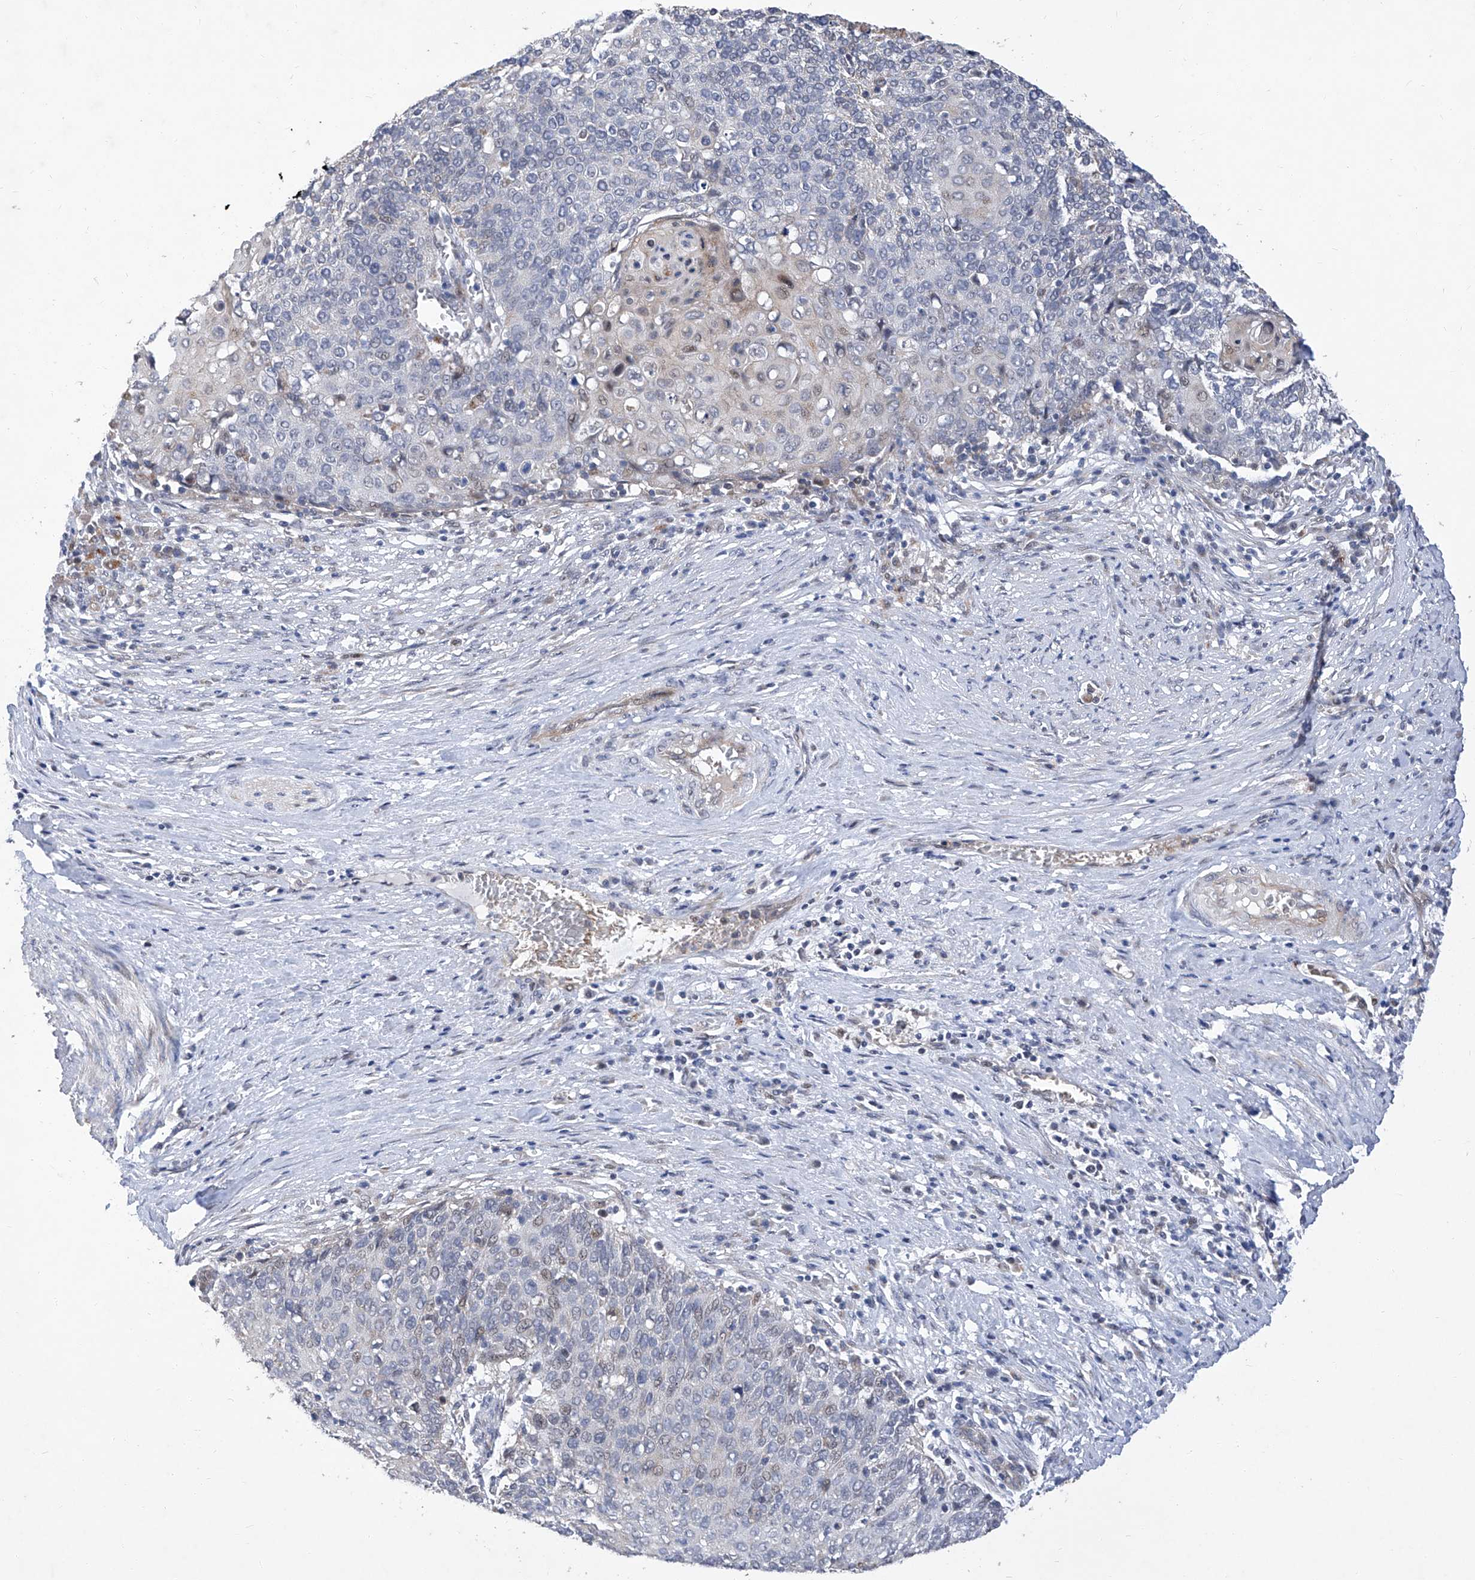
{"staining": {"intensity": "negative", "quantity": "none", "location": "none"}, "tissue": "cervical cancer", "cell_type": "Tumor cells", "image_type": "cancer", "snomed": [{"axis": "morphology", "description": "Squamous cell carcinoma, NOS"}, {"axis": "topography", "description": "Cervix"}], "caption": "IHC photomicrograph of cervical squamous cell carcinoma stained for a protein (brown), which displays no staining in tumor cells.", "gene": "FARP2", "patient": {"sex": "female", "age": 39}}